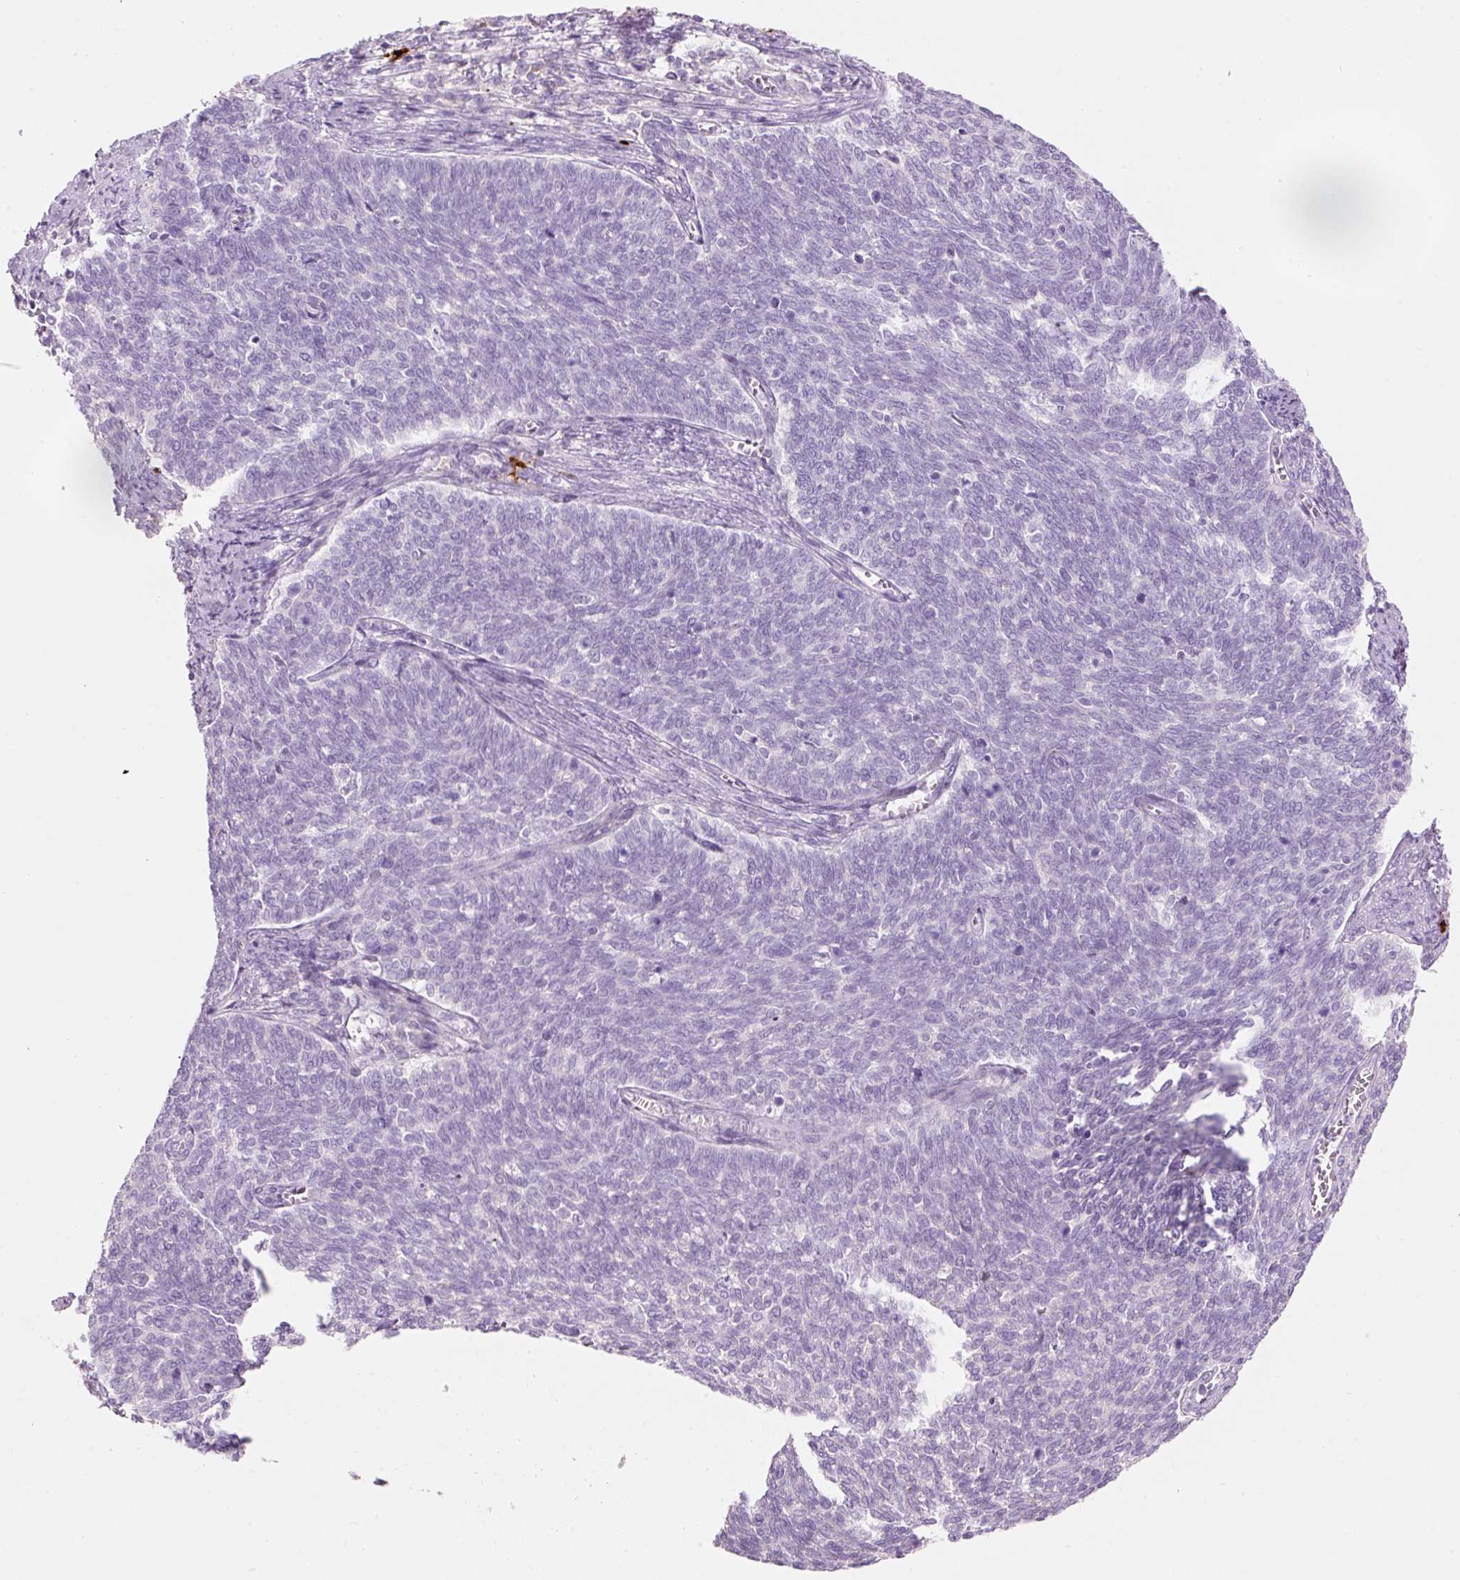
{"staining": {"intensity": "negative", "quantity": "none", "location": "none"}, "tissue": "cervical cancer", "cell_type": "Tumor cells", "image_type": "cancer", "snomed": [{"axis": "morphology", "description": "Squamous cell carcinoma, NOS"}, {"axis": "topography", "description": "Cervix"}], "caption": "Cervical squamous cell carcinoma was stained to show a protein in brown. There is no significant positivity in tumor cells.", "gene": "CMA1", "patient": {"sex": "female", "age": 39}}